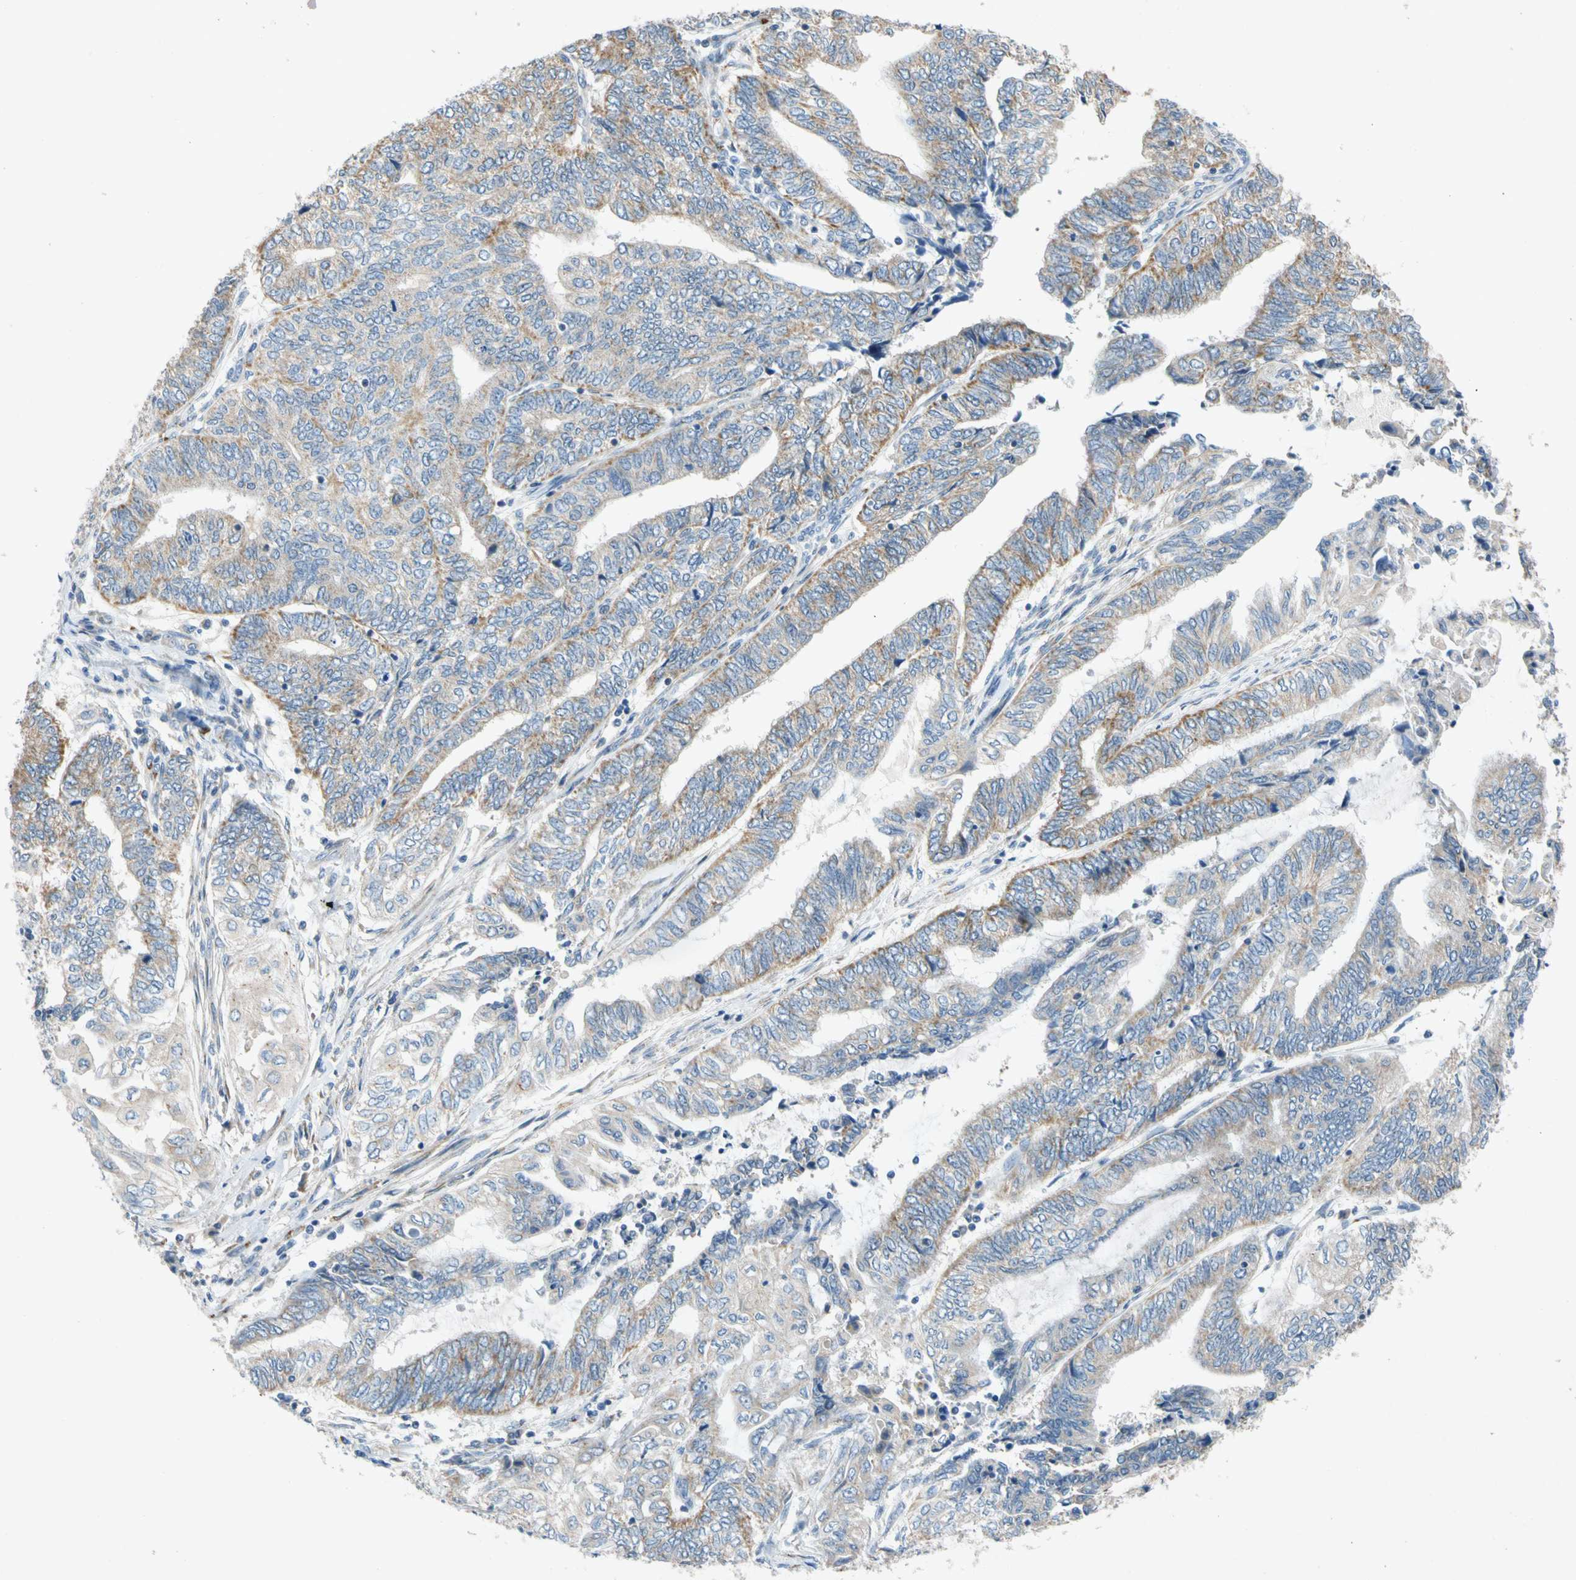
{"staining": {"intensity": "moderate", "quantity": ">75%", "location": "cytoplasmic/membranous"}, "tissue": "endometrial cancer", "cell_type": "Tumor cells", "image_type": "cancer", "snomed": [{"axis": "morphology", "description": "Adenocarcinoma, NOS"}, {"axis": "topography", "description": "Uterus"}, {"axis": "topography", "description": "Endometrium"}], "caption": "An image showing moderate cytoplasmic/membranous expression in approximately >75% of tumor cells in adenocarcinoma (endometrial), as visualized by brown immunohistochemical staining.", "gene": "GASK1B", "patient": {"sex": "female", "age": 70}}